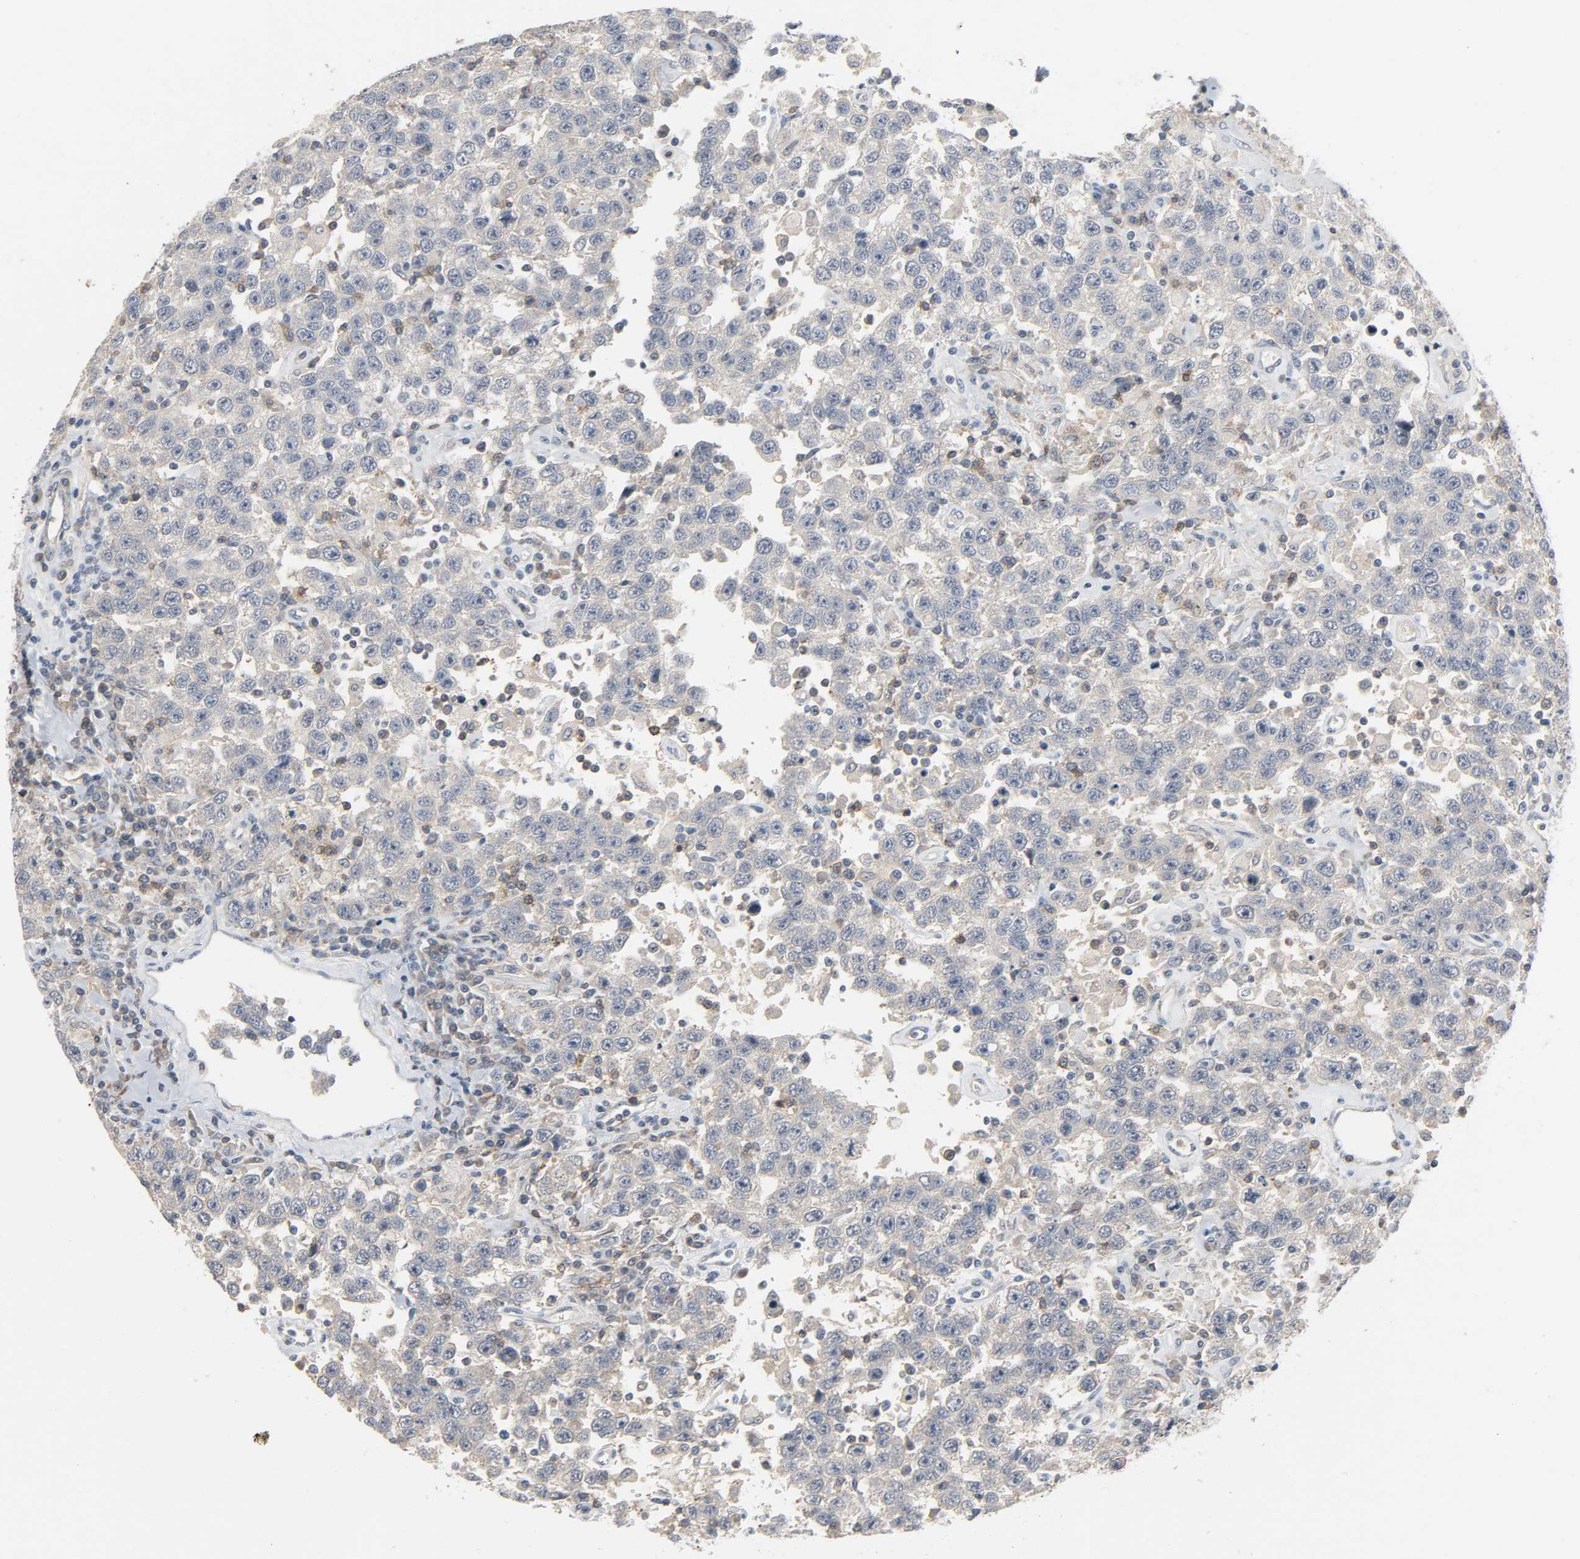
{"staining": {"intensity": "negative", "quantity": "none", "location": "none"}, "tissue": "testis cancer", "cell_type": "Tumor cells", "image_type": "cancer", "snomed": [{"axis": "morphology", "description": "Seminoma, NOS"}, {"axis": "topography", "description": "Testis"}], "caption": "IHC of human testis cancer (seminoma) demonstrates no positivity in tumor cells.", "gene": "CD4", "patient": {"sex": "male", "age": 41}}